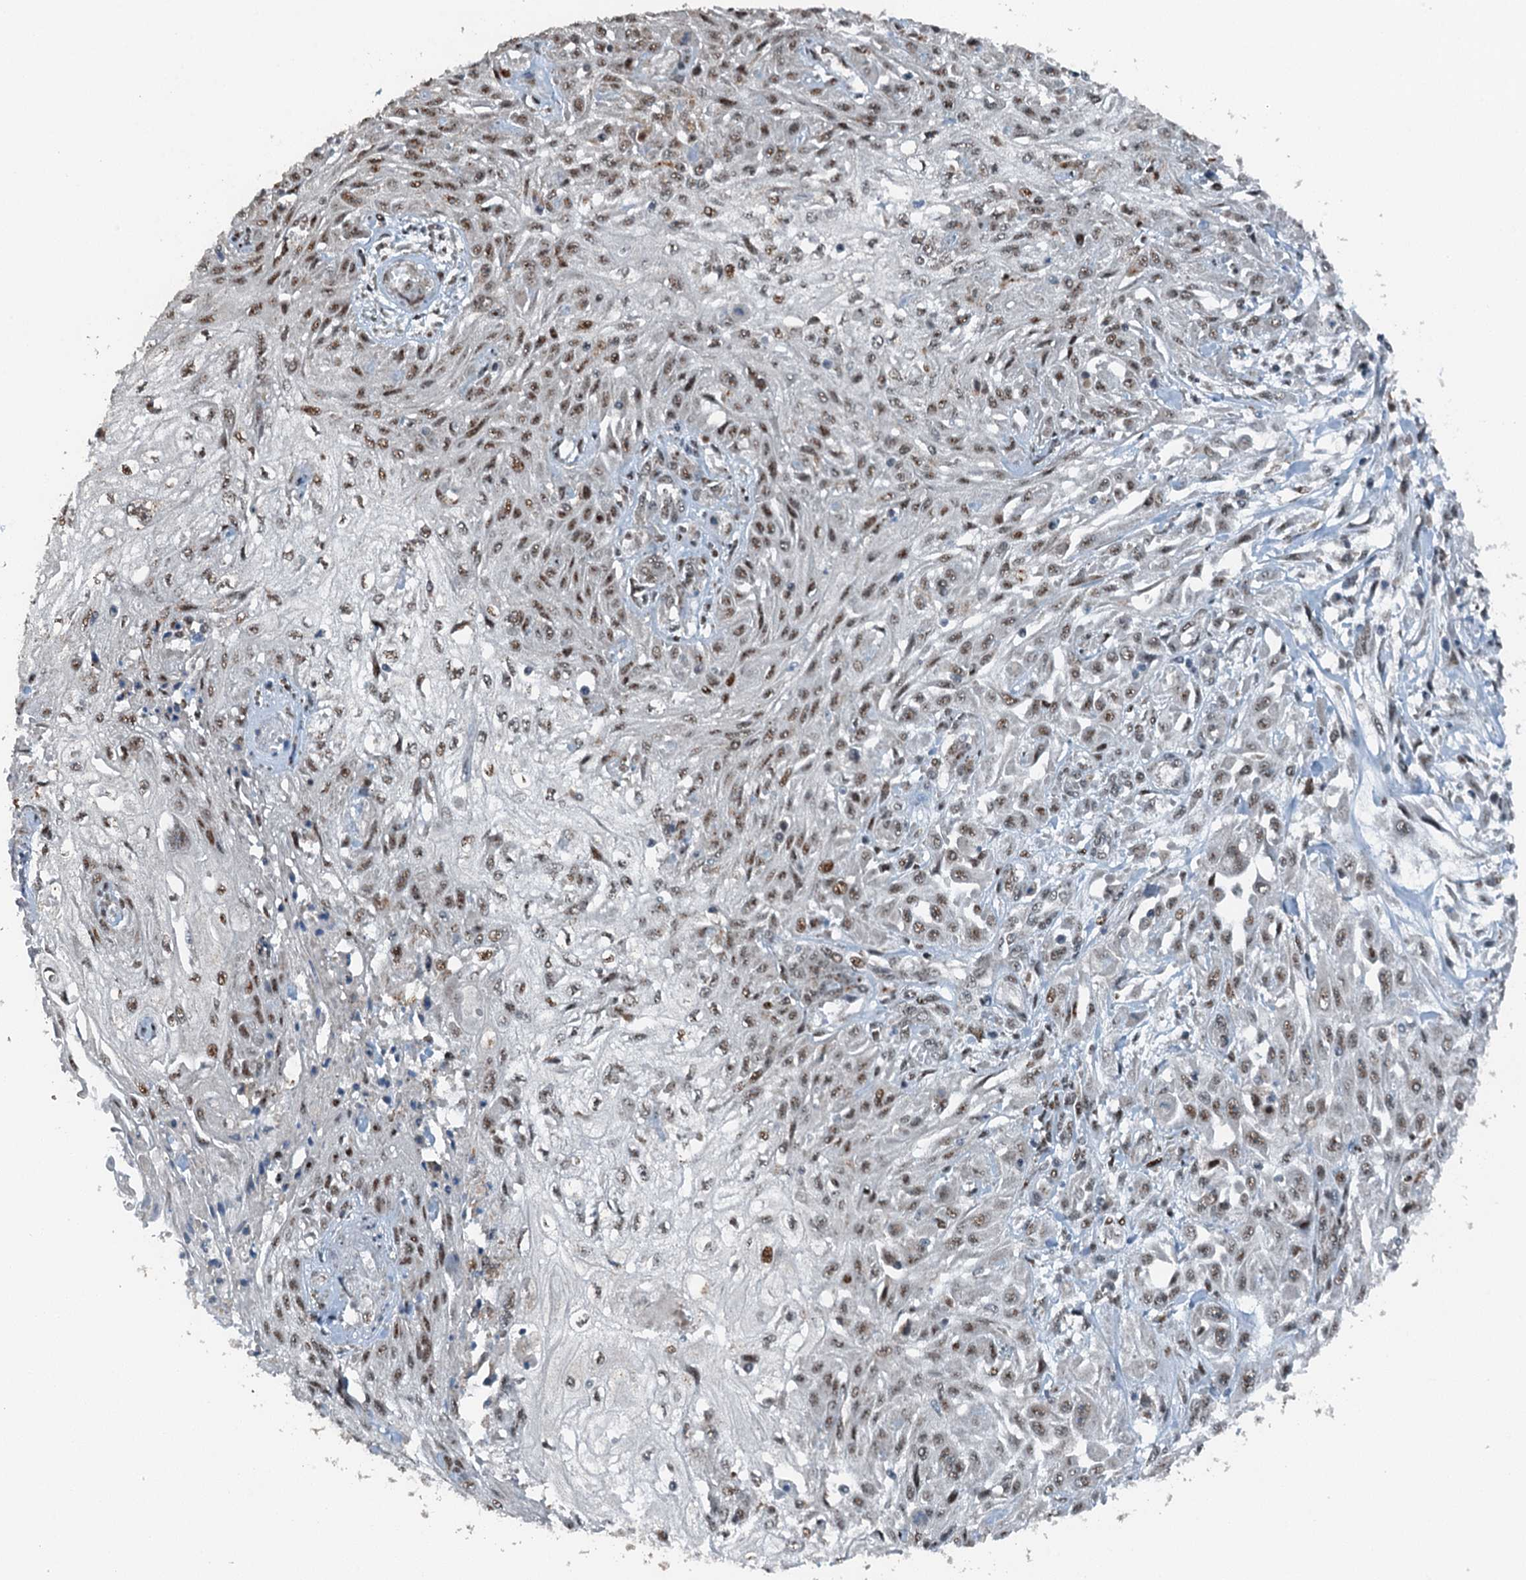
{"staining": {"intensity": "moderate", "quantity": ">75%", "location": "nuclear"}, "tissue": "skin cancer", "cell_type": "Tumor cells", "image_type": "cancer", "snomed": [{"axis": "morphology", "description": "Squamous cell carcinoma, NOS"}, {"axis": "morphology", "description": "Squamous cell carcinoma, metastatic, NOS"}, {"axis": "topography", "description": "Skin"}, {"axis": "topography", "description": "Lymph node"}], "caption": "Protein staining by IHC shows moderate nuclear staining in about >75% of tumor cells in skin cancer.", "gene": "BMERB1", "patient": {"sex": "male", "age": 75}}